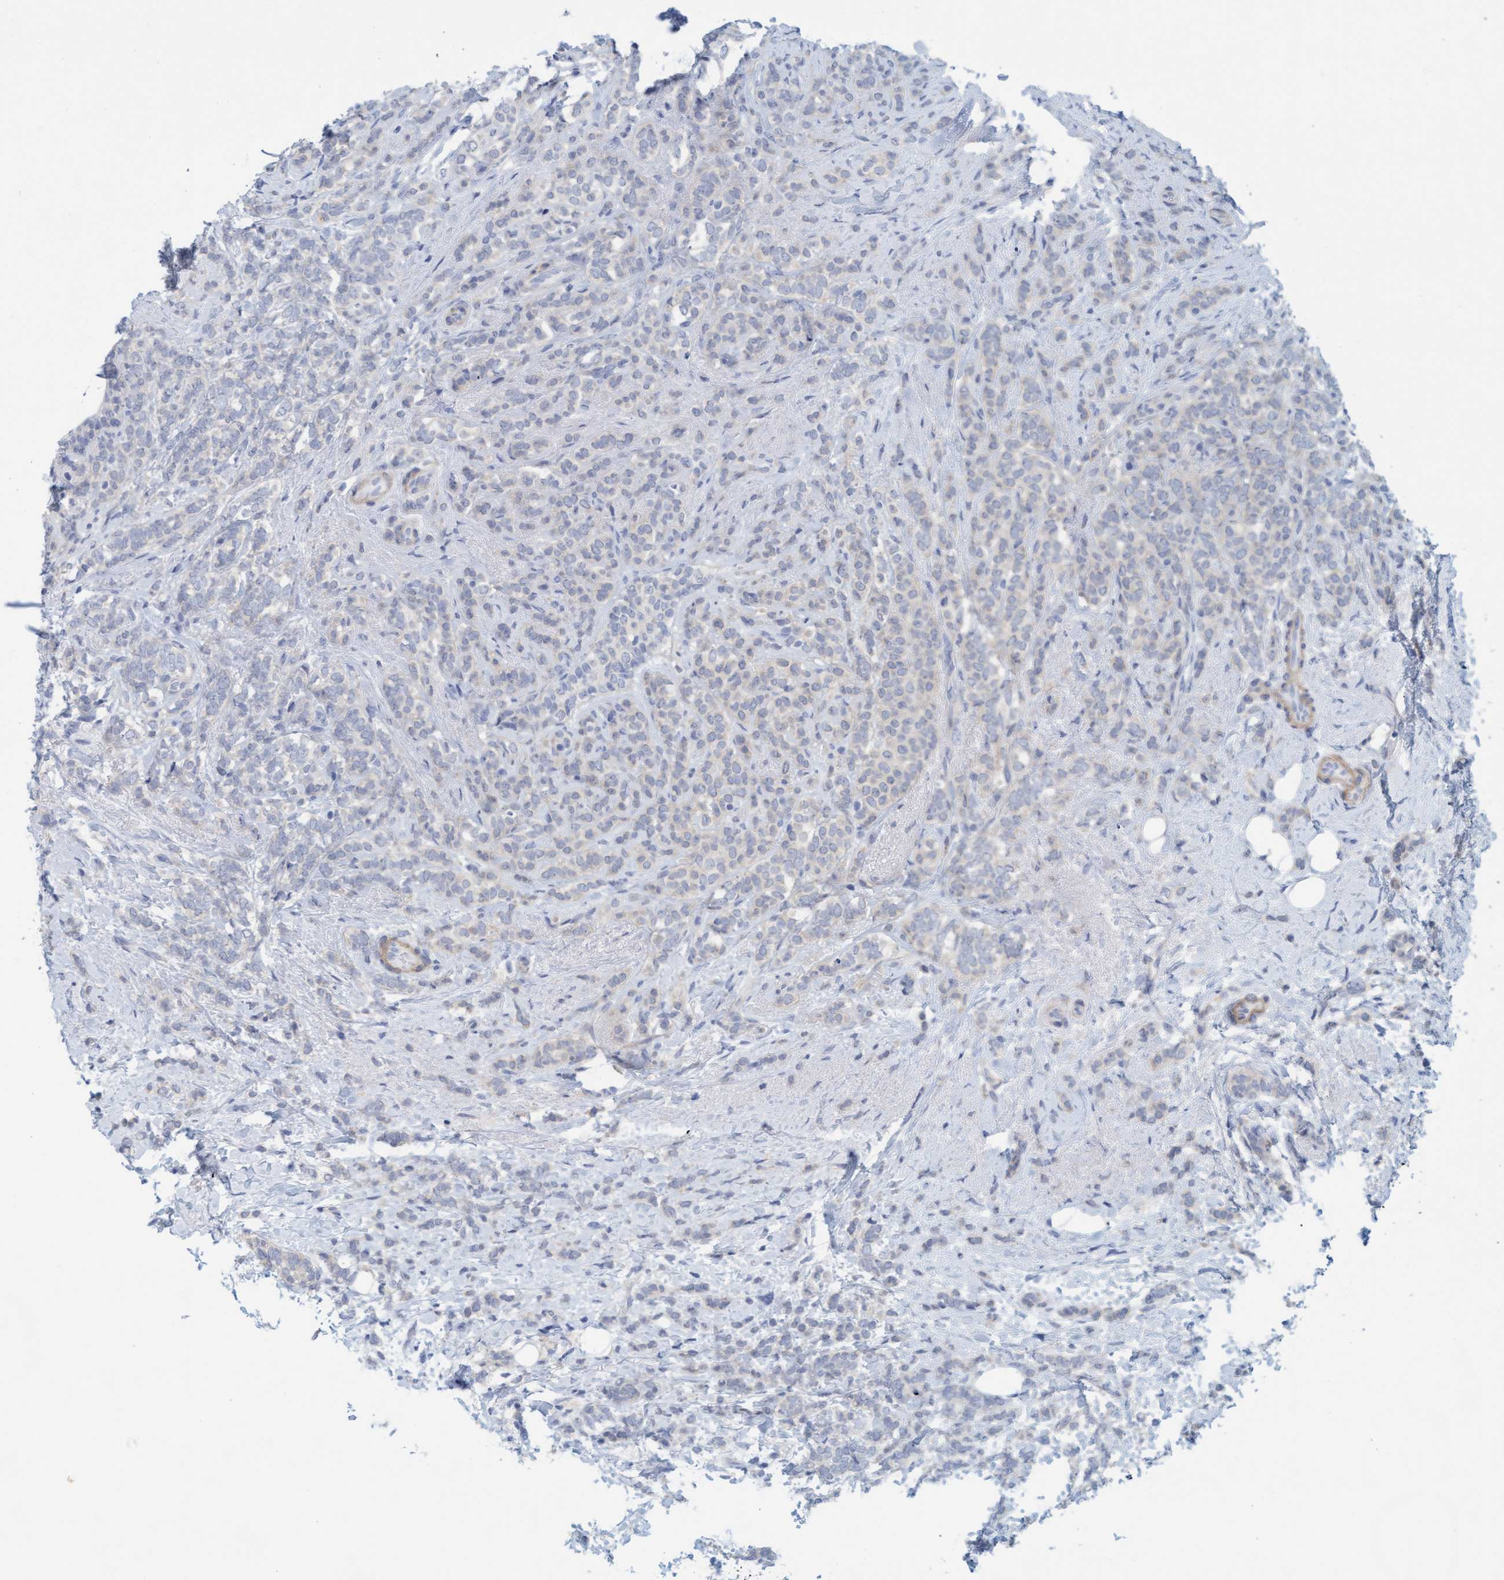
{"staining": {"intensity": "negative", "quantity": "none", "location": "none"}, "tissue": "breast cancer", "cell_type": "Tumor cells", "image_type": "cancer", "snomed": [{"axis": "morphology", "description": "Lobular carcinoma"}, {"axis": "topography", "description": "Breast"}], "caption": "This micrograph is of breast lobular carcinoma stained with IHC to label a protein in brown with the nuclei are counter-stained blue. There is no positivity in tumor cells. Brightfield microscopy of immunohistochemistry stained with DAB (3,3'-diaminobenzidine) (brown) and hematoxylin (blue), captured at high magnification.", "gene": "TSTD2", "patient": {"sex": "female", "age": 50}}